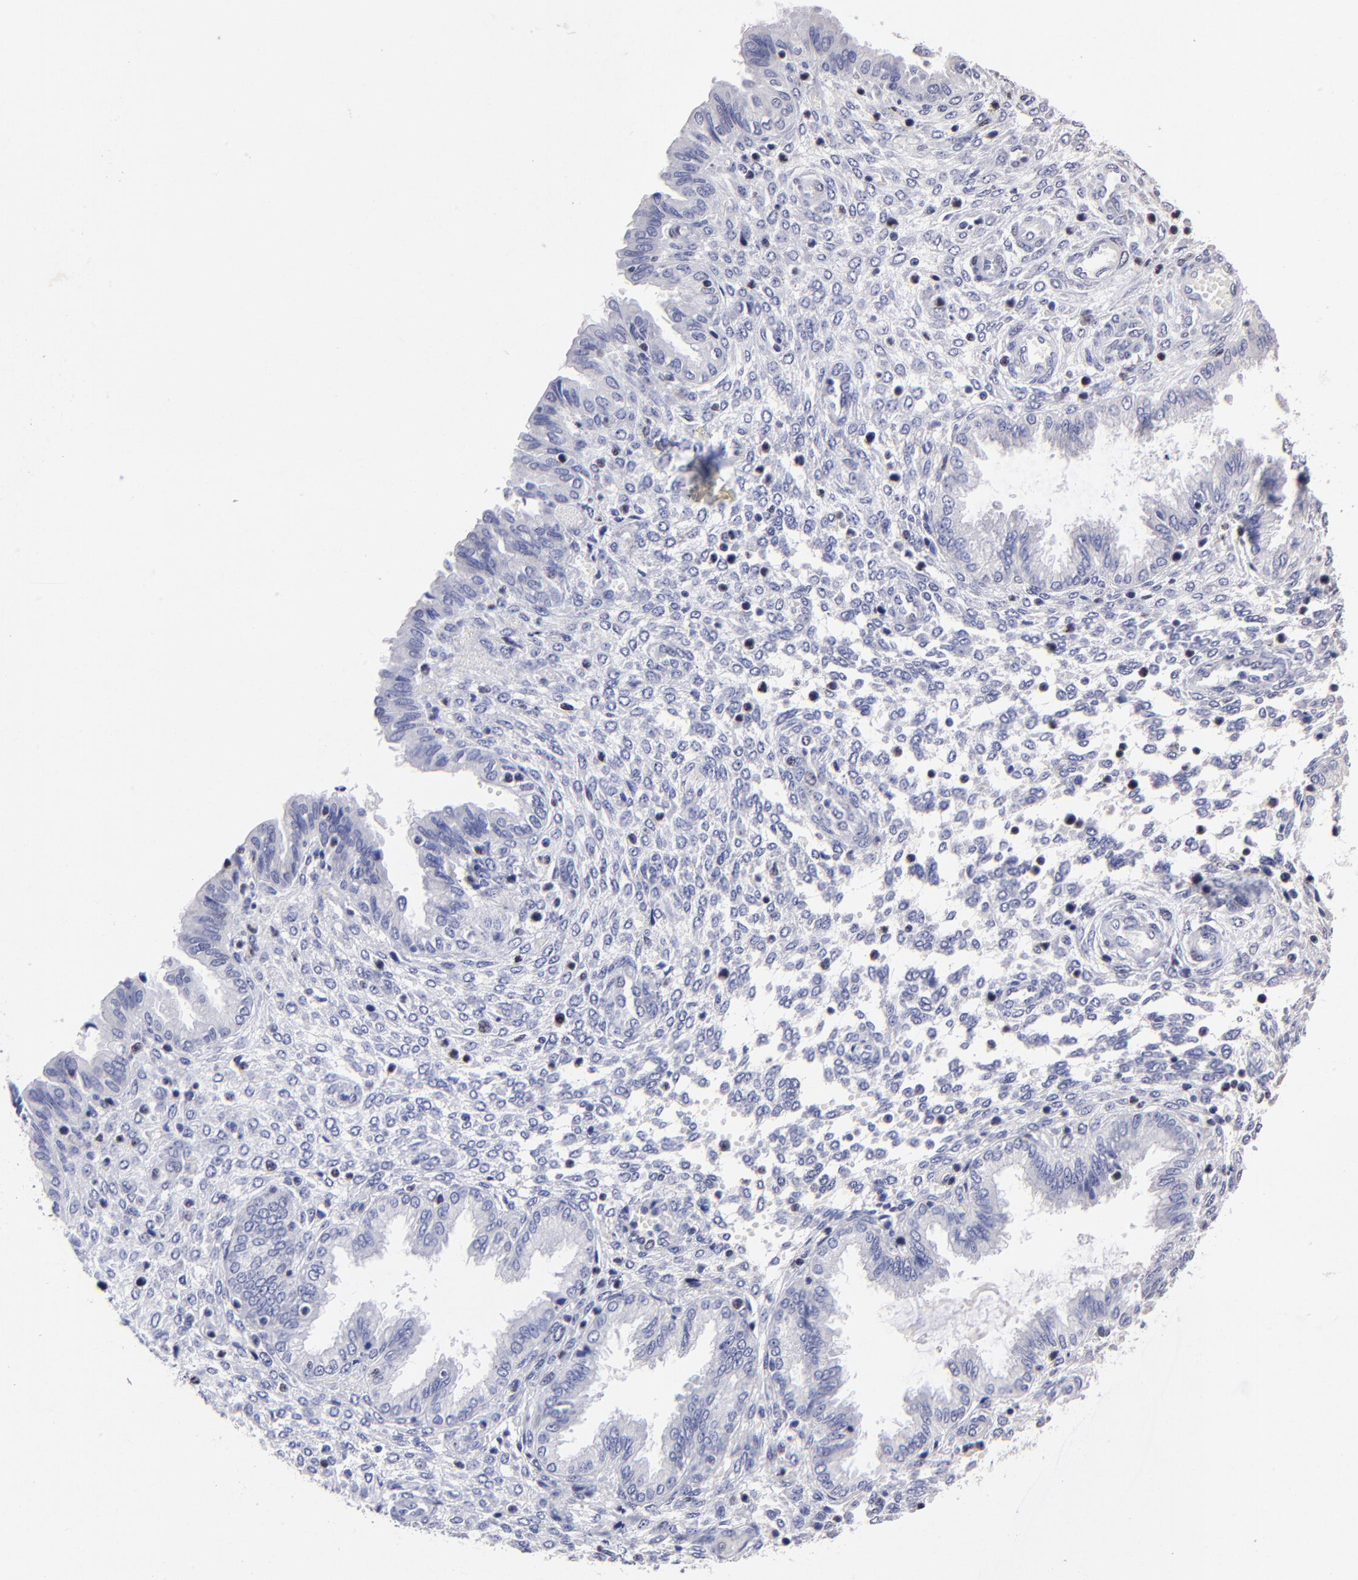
{"staining": {"intensity": "negative", "quantity": "none", "location": "none"}, "tissue": "endometrium", "cell_type": "Cells in endometrial stroma", "image_type": "normal", "snomed": [{"axis": "morphology", "description": "Normal tissue, NOS"}, {"axis": "topography", "description": "Endometrium"}], "caption": "Micrograph shows no significant protein expression in cells in endometrial stroma of normal endometrium.", "gene": "DNMT1", "patient": {"sex": "female", "age": 33}}